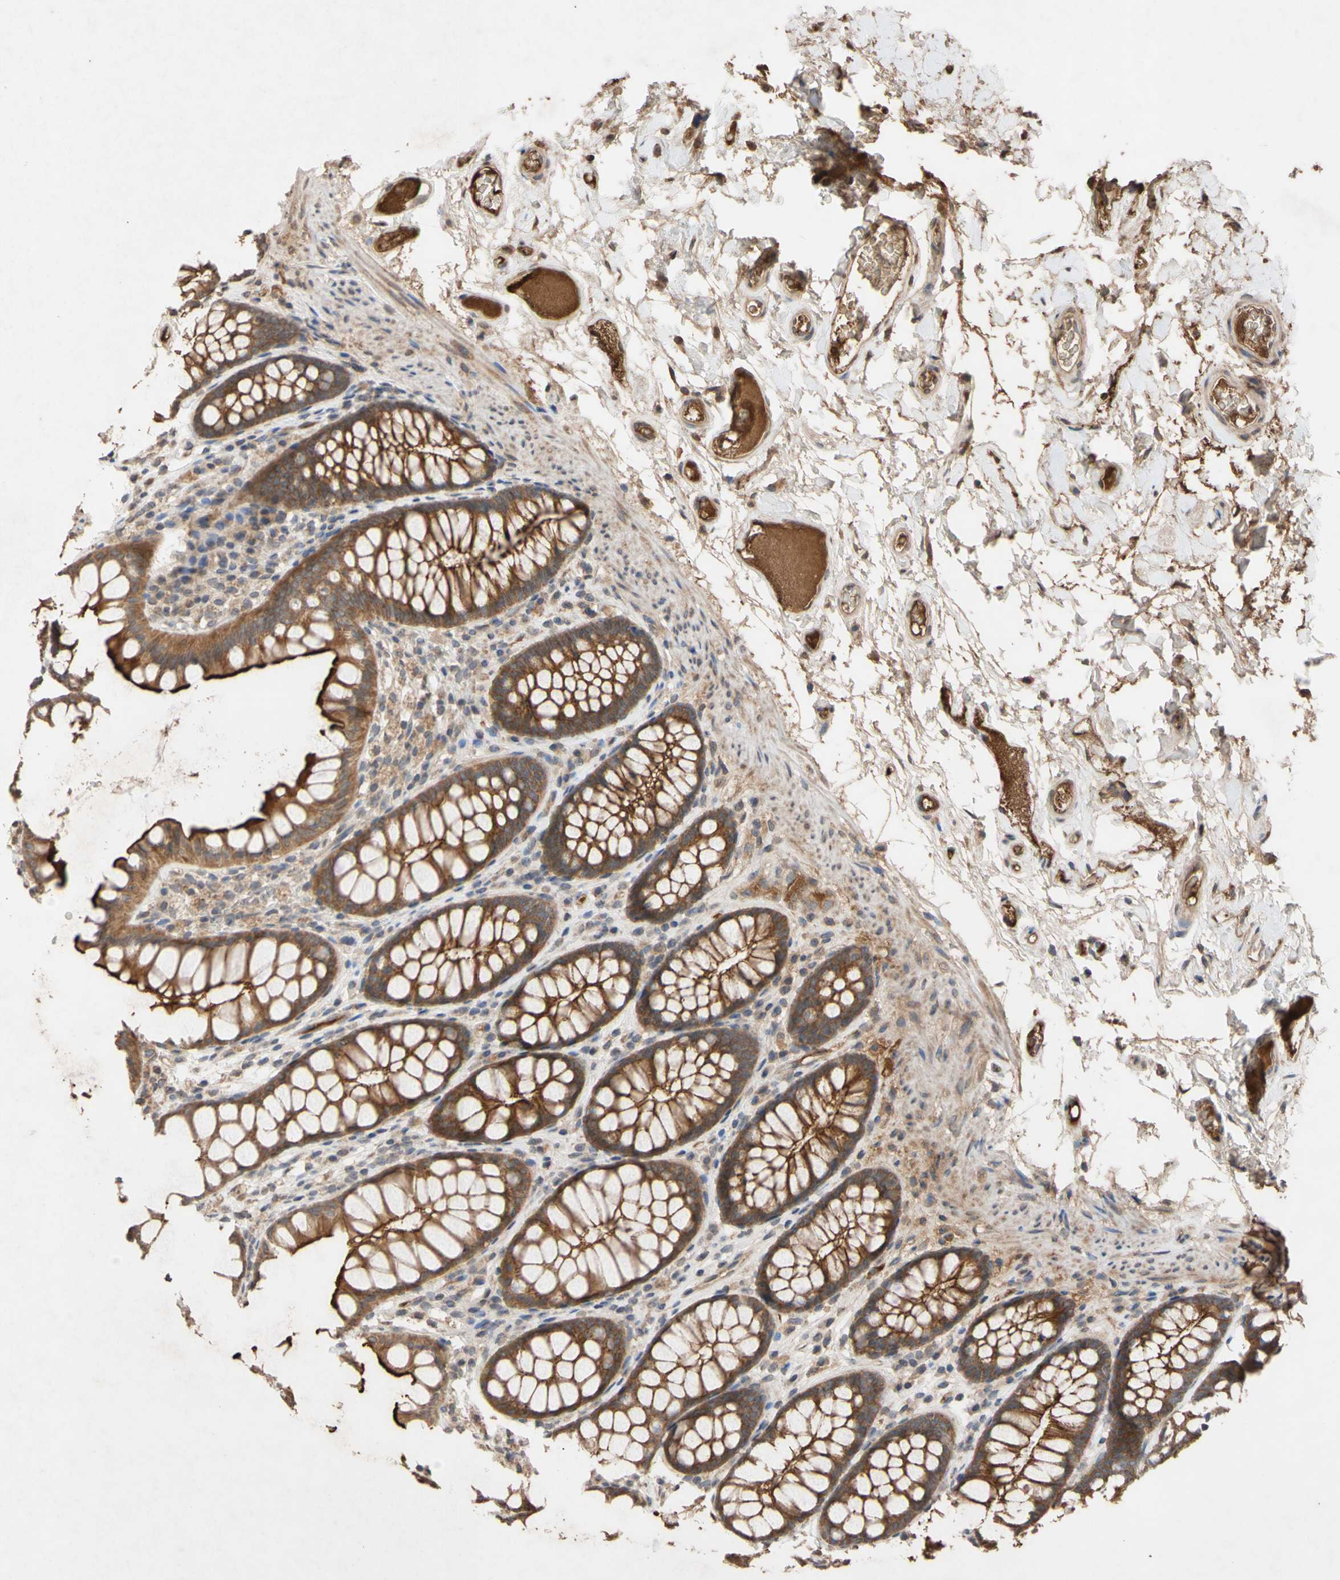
{"staining": {"intensity": "moderate", "quantity": ">75%", "location": "cytoplasmic/membranous"}, "tissue": "colon", "cell_type": "Endothelial cells", "image_type": "normal", "snomed": [{"axis": "morphology", "description": "Normal tissue, NOS"}, {"axis": "topography", "description": "Colon"}], "caption": "DAB (3,3'-diaminobenzidine) immunohistochemical staining of benign human colon shows moderate cytoplasmic/membranous protein staining in about >75% of endothelial cells. The staining was performed using DAB (3,3'-diaminobenzidine) to visualize the protein expression in brown, while the nuclei were stained in blue with hematoxylin (Magnification: 20x).", "gene": "NECTIN3", "patient": {"sex": "female", "age": 55}}